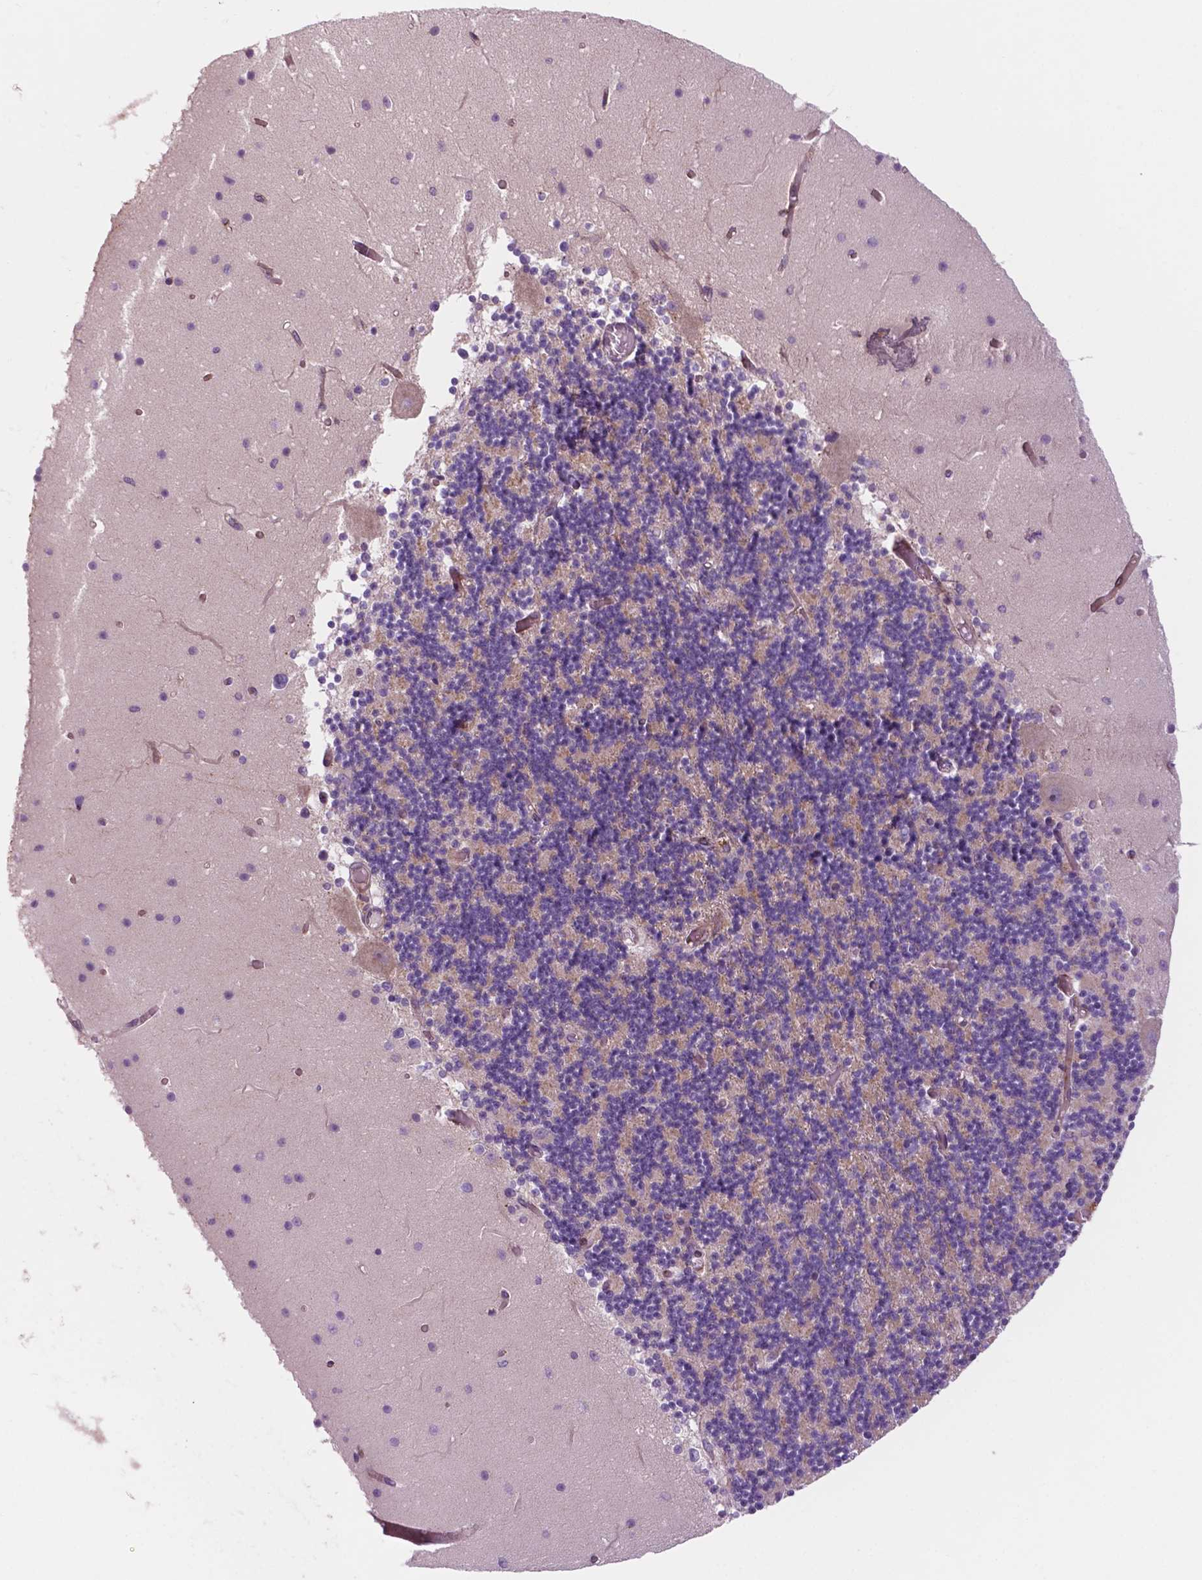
{"staining": {"intensity": "negative", "quantity": "none", "location": "none"}, "tissue": "cerebellum", "cell_type": "Cells in granular layer", "image_type": "normal", "snomed": [{"axis": "morphology", "description": "Normal tissue, NOS"}, {"axis": "topography", "description": "Cerebellum"}], "caption": "The immunohistochemistry (IHC) photomicrograph has no significant positivity in cells in granular layer of cerebellum.", "gene": "RND3", "patient": {"sex": "female", "age": 28}}